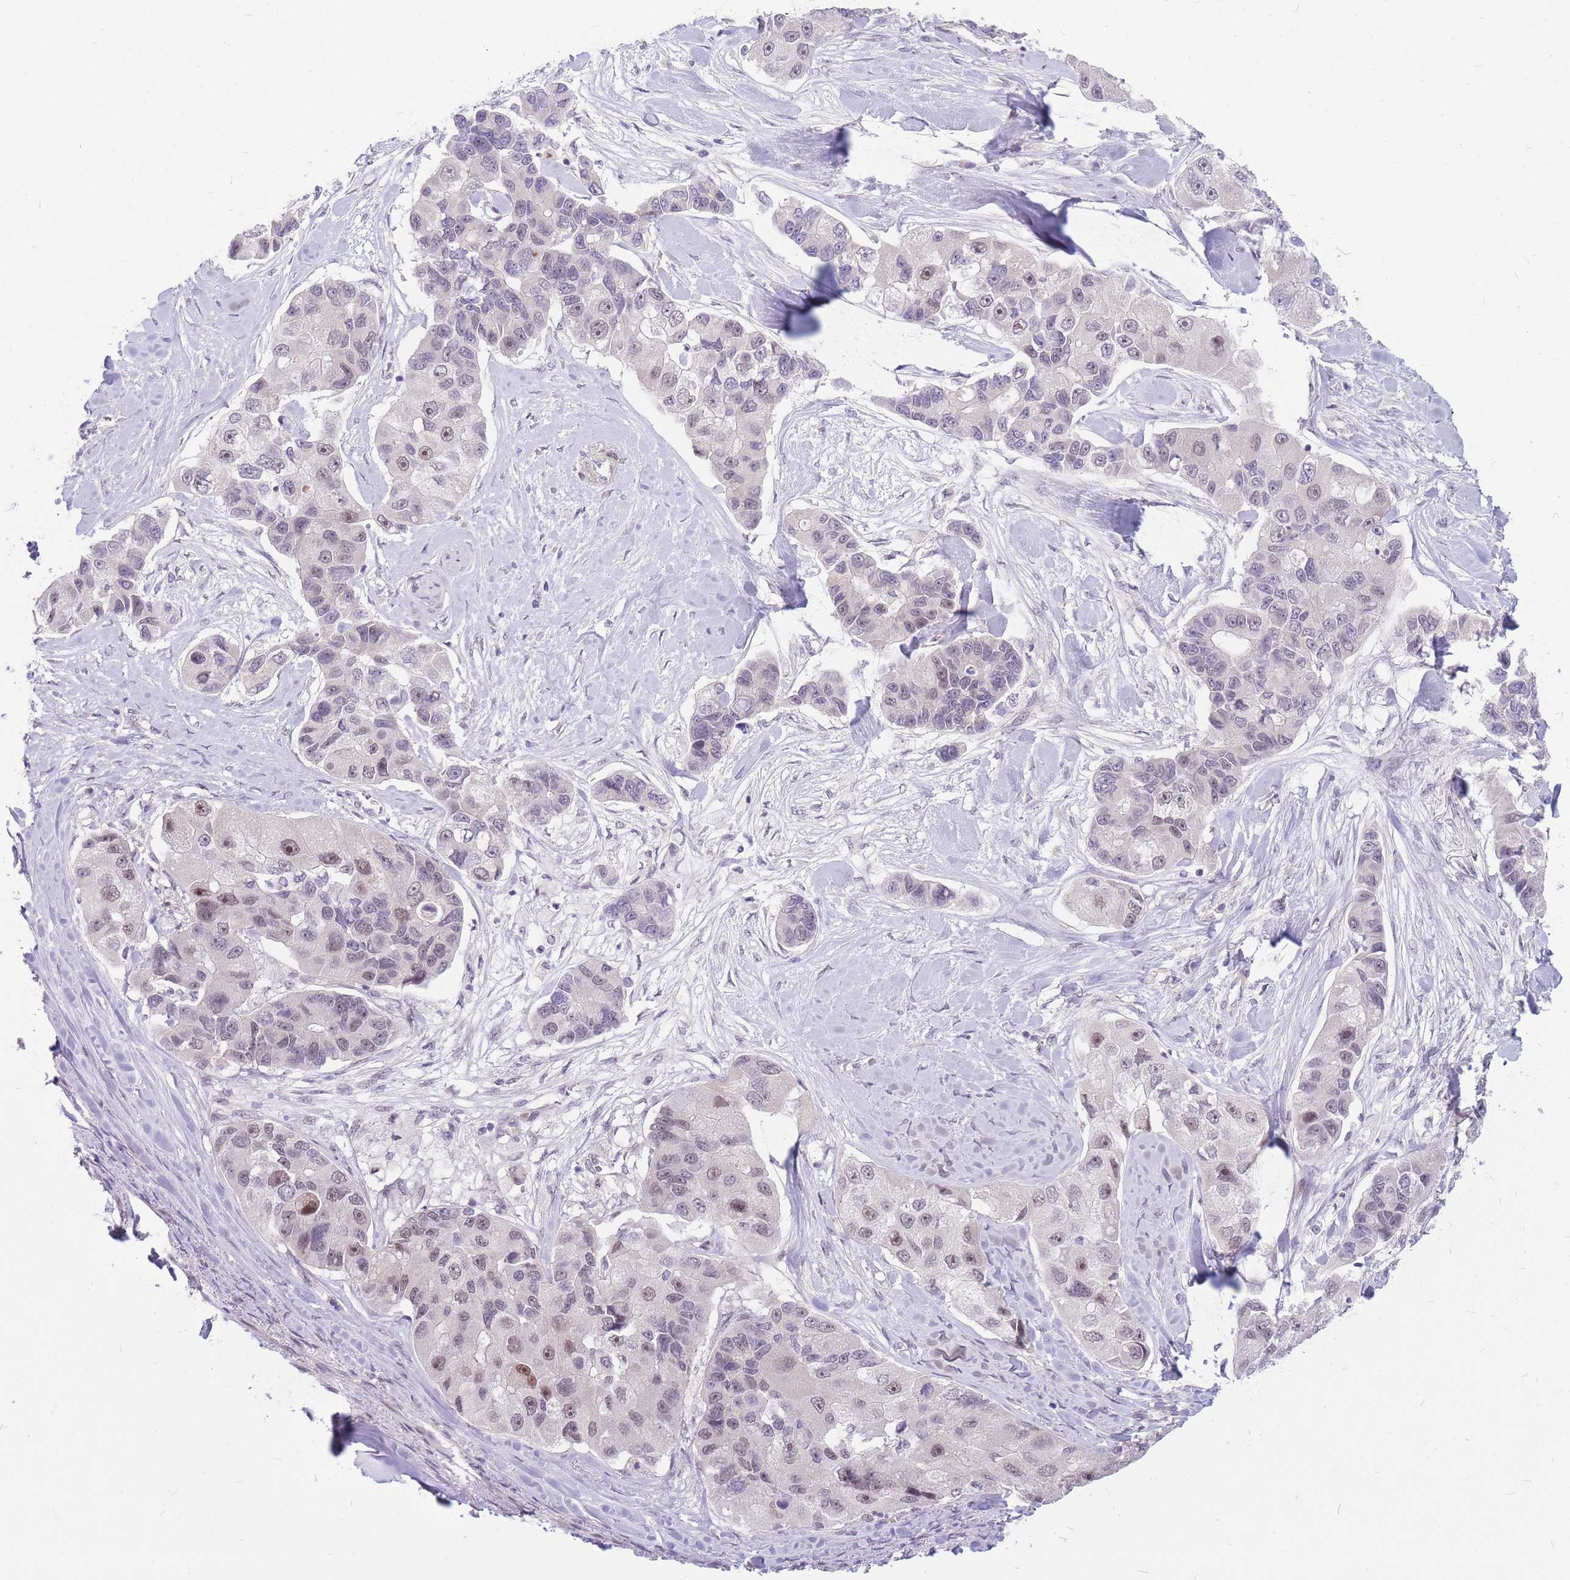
{"staining": {"intensity": "negative", "quantity": "none", "location": "none"}, "tissue": "lung cancer", "cell_type": "Tumor cells", "image_type": "cancer", "snomed": [{"axis": "morphology", "description": "Adenocarcinoma, NOS"}, {"axis": "topography", "description": "Lung"}], "caption": "An immunohistochemistry micrograph of lung cancer (adenocarcinoma) is shown. There is no staining in tumor cells of lung cancer (adenocarcinoma).", "gene": "ERCC2", "patient": {"sex": "female", "age": 54}}